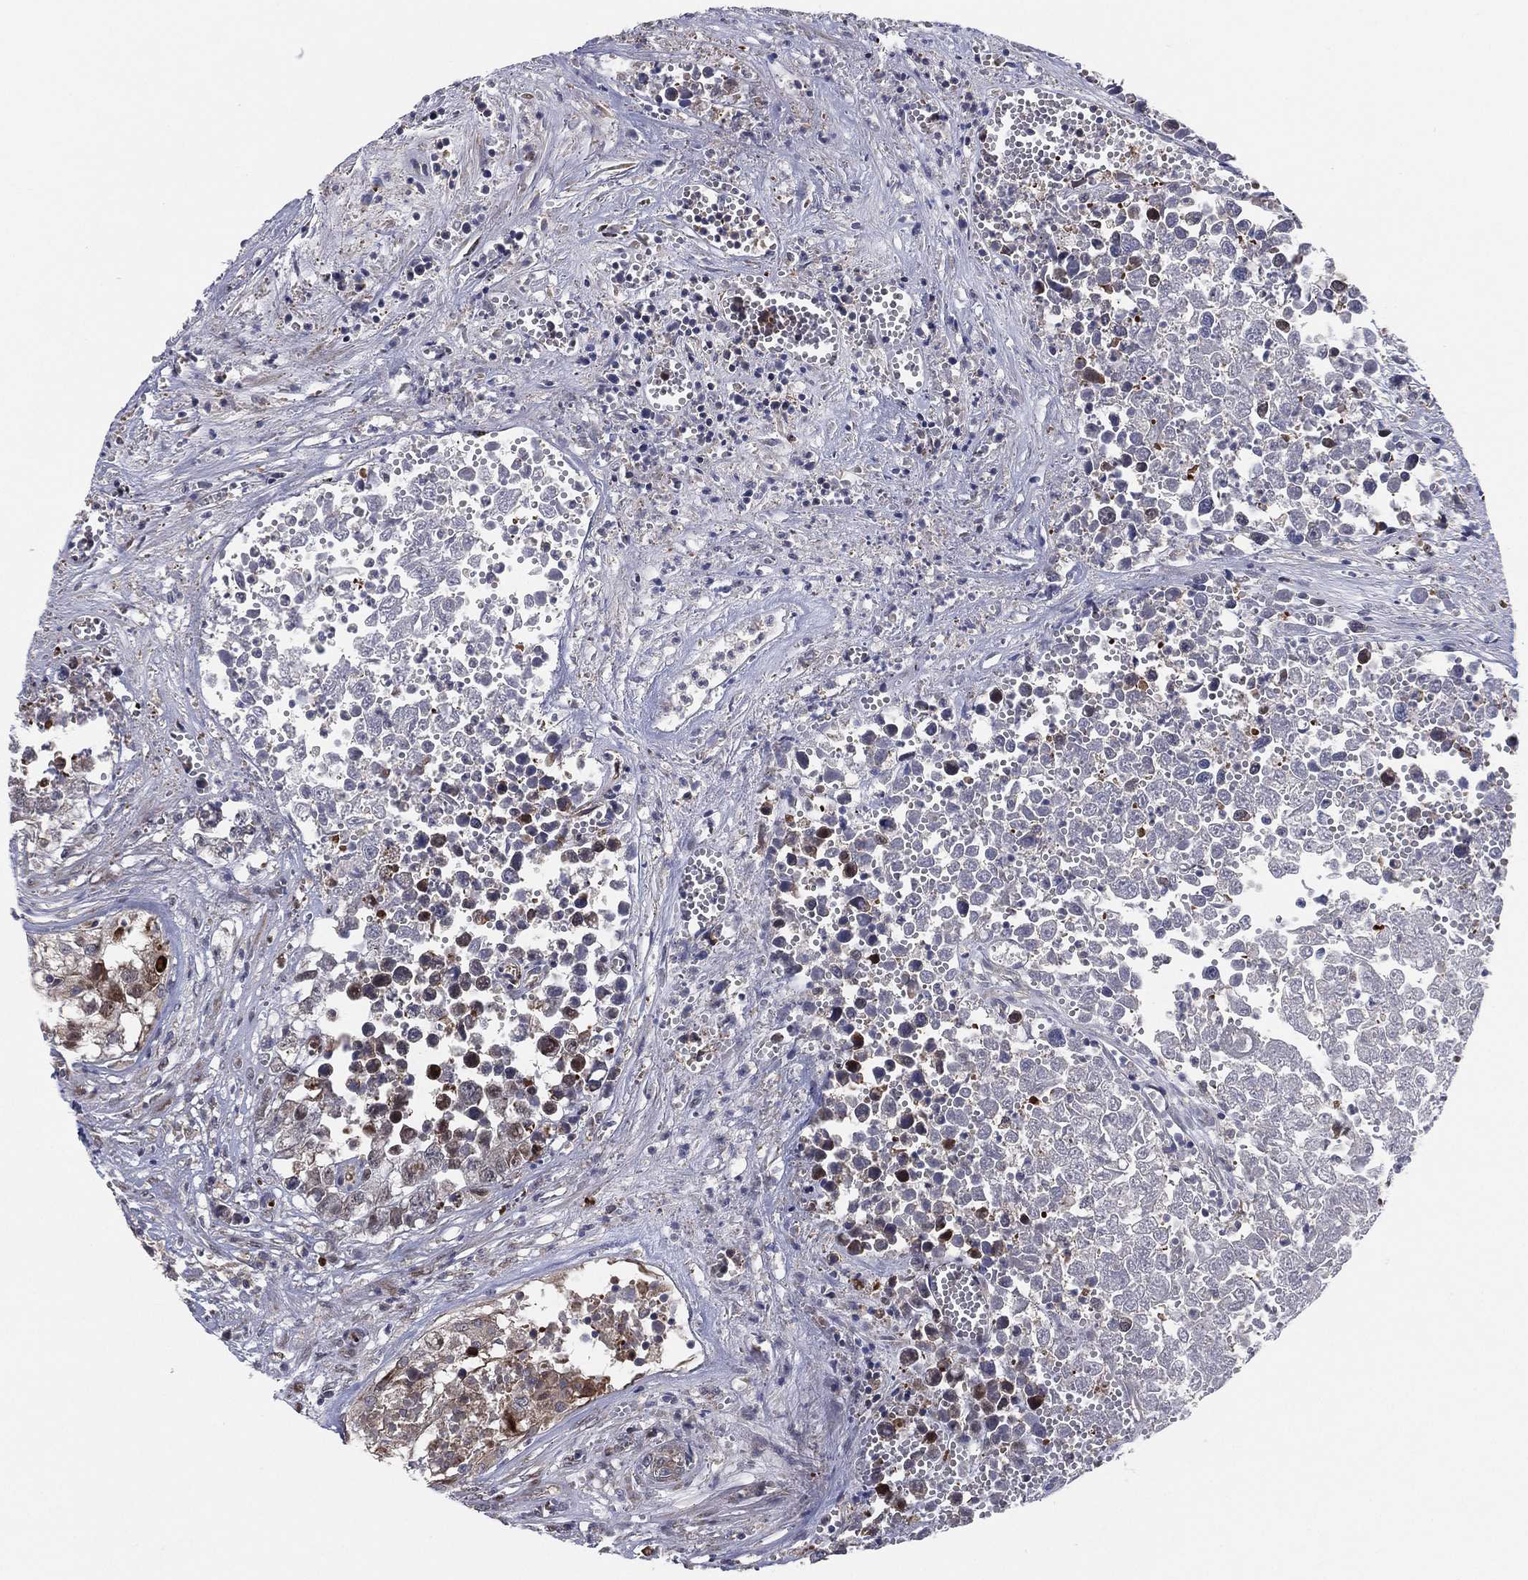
{"staining": {"intensity": "negative", "quantity": "none", "location": "none"}, "tissue": "testis cancer", "cell_type": "Tumor cells", "image_type": "cancer", "snomed": [{"axis": "morphology", "description": "Seminoma, NOS"}, {"axis": "morphology", "description": "Carcinoma, Embryonal, NOS"}, {"axis": "topography", "description": "Testis"}], "caption": "This image is of testis cancer stained with IHC to label a protein in brown with the nuclei are counter-stained blue. There is no positivity in tumor cells.", "gene": "UTP14A", "patient": {"sex": "male", "age": 22}}